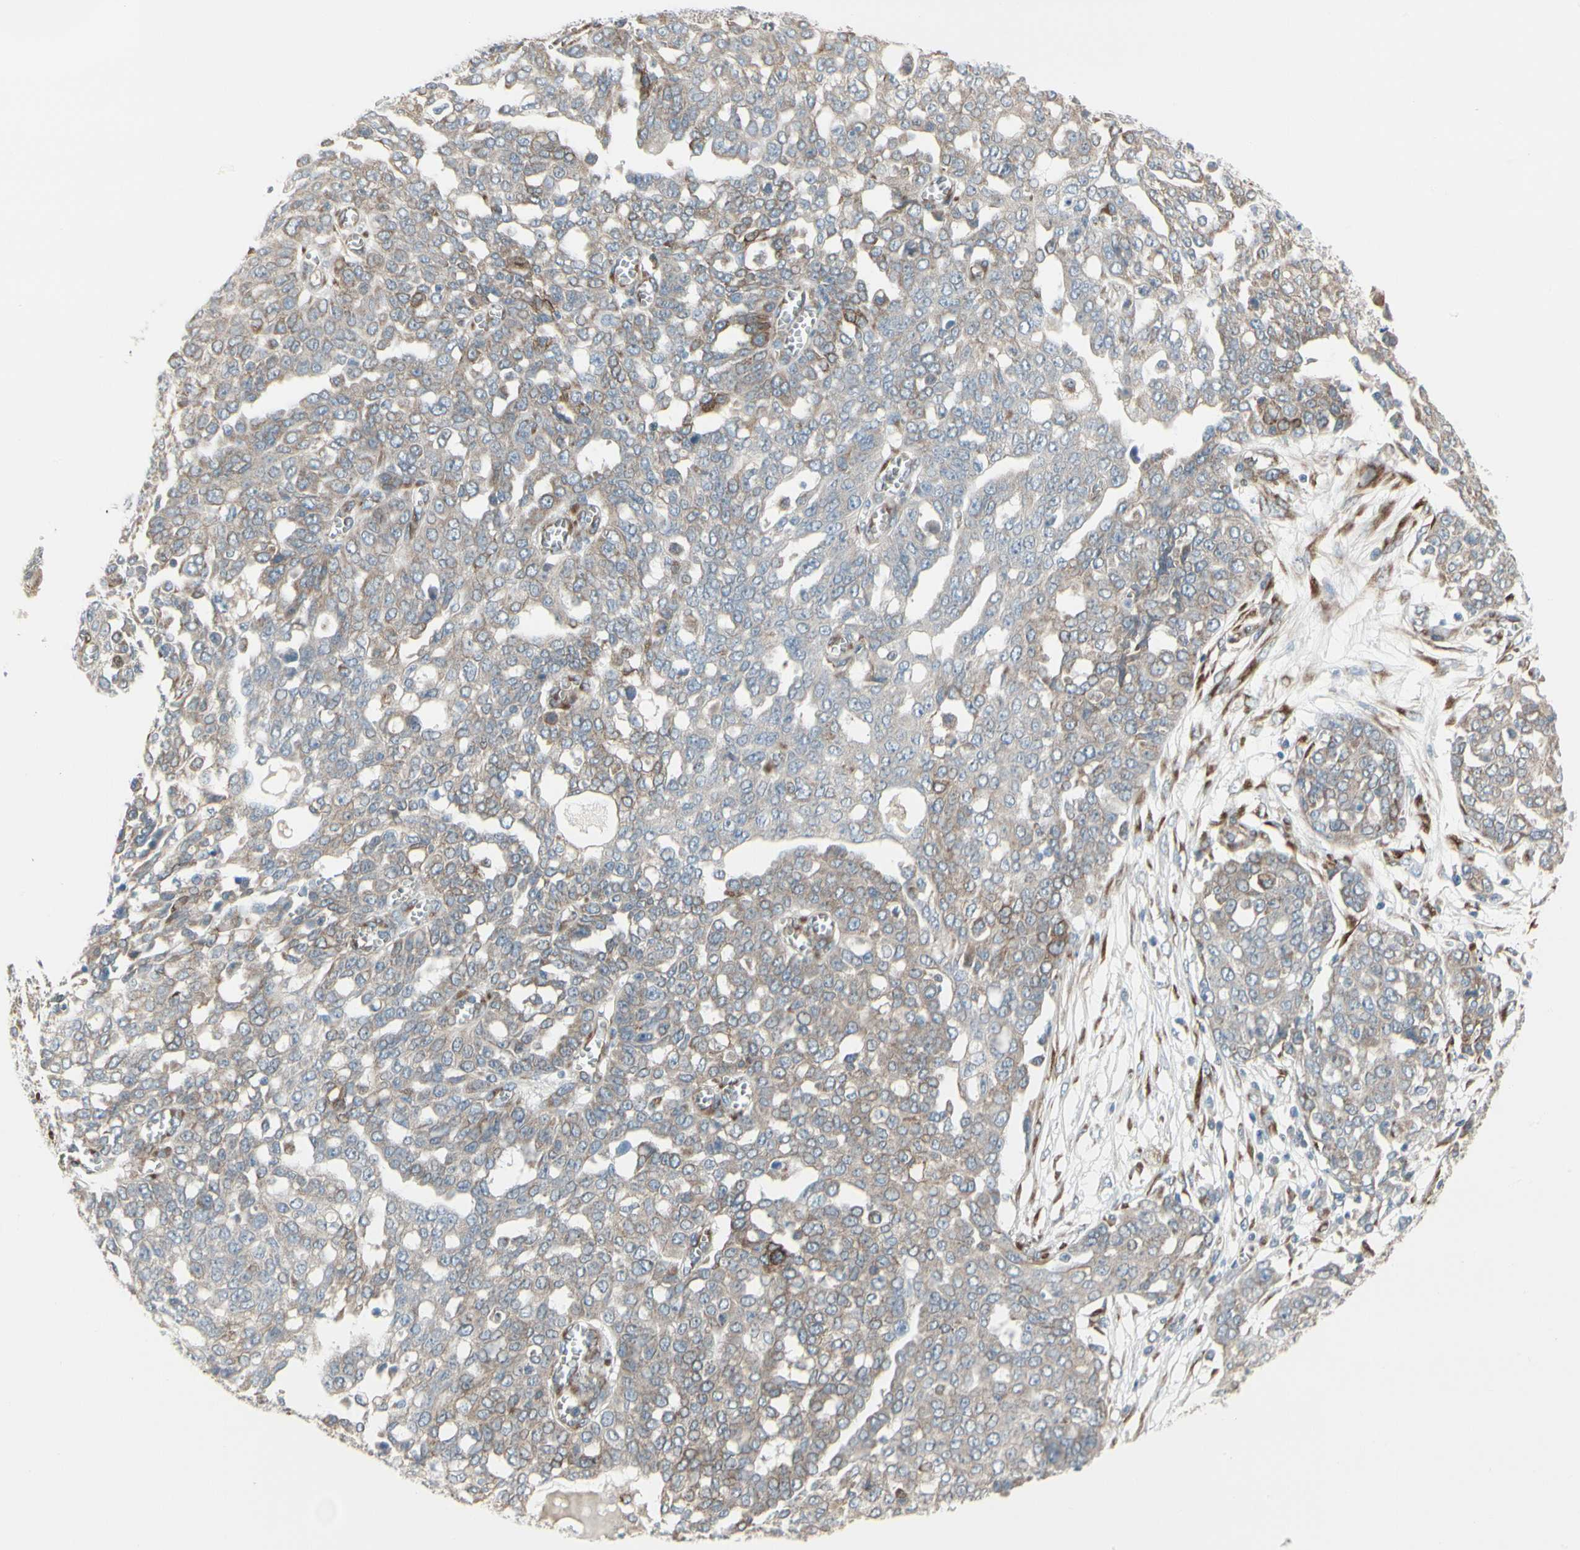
{"staining": {"intensity": "weak", "quantity": ">75%", "location": "cytoplasmic/membranous"}, "tissue": "ovarian cancer", "cell_type": "Tumor cells", "image_type": "cancer", "snomed": [{"axis": "morphology", "description": "Cystadenocarcinoma, serous, NOS"}, {"axis": "topography", "description": "Soft tissue"}, {"axis": "topography", "description": "Ovary"}], "caption": "Immunohistochemistry photomicrograph of neoplastic tissue: human ovarian cancer (serous cystadenocarcinoma) stained using IHC exhibits low levels of weak protein expression localized specifically in the cytoplasmic/membranous of tumor cells, appearing as a cytoplasmic/membranous brown color.", "gene": "FNDC3A", "patient": {"sex": "female", "age": 57}}